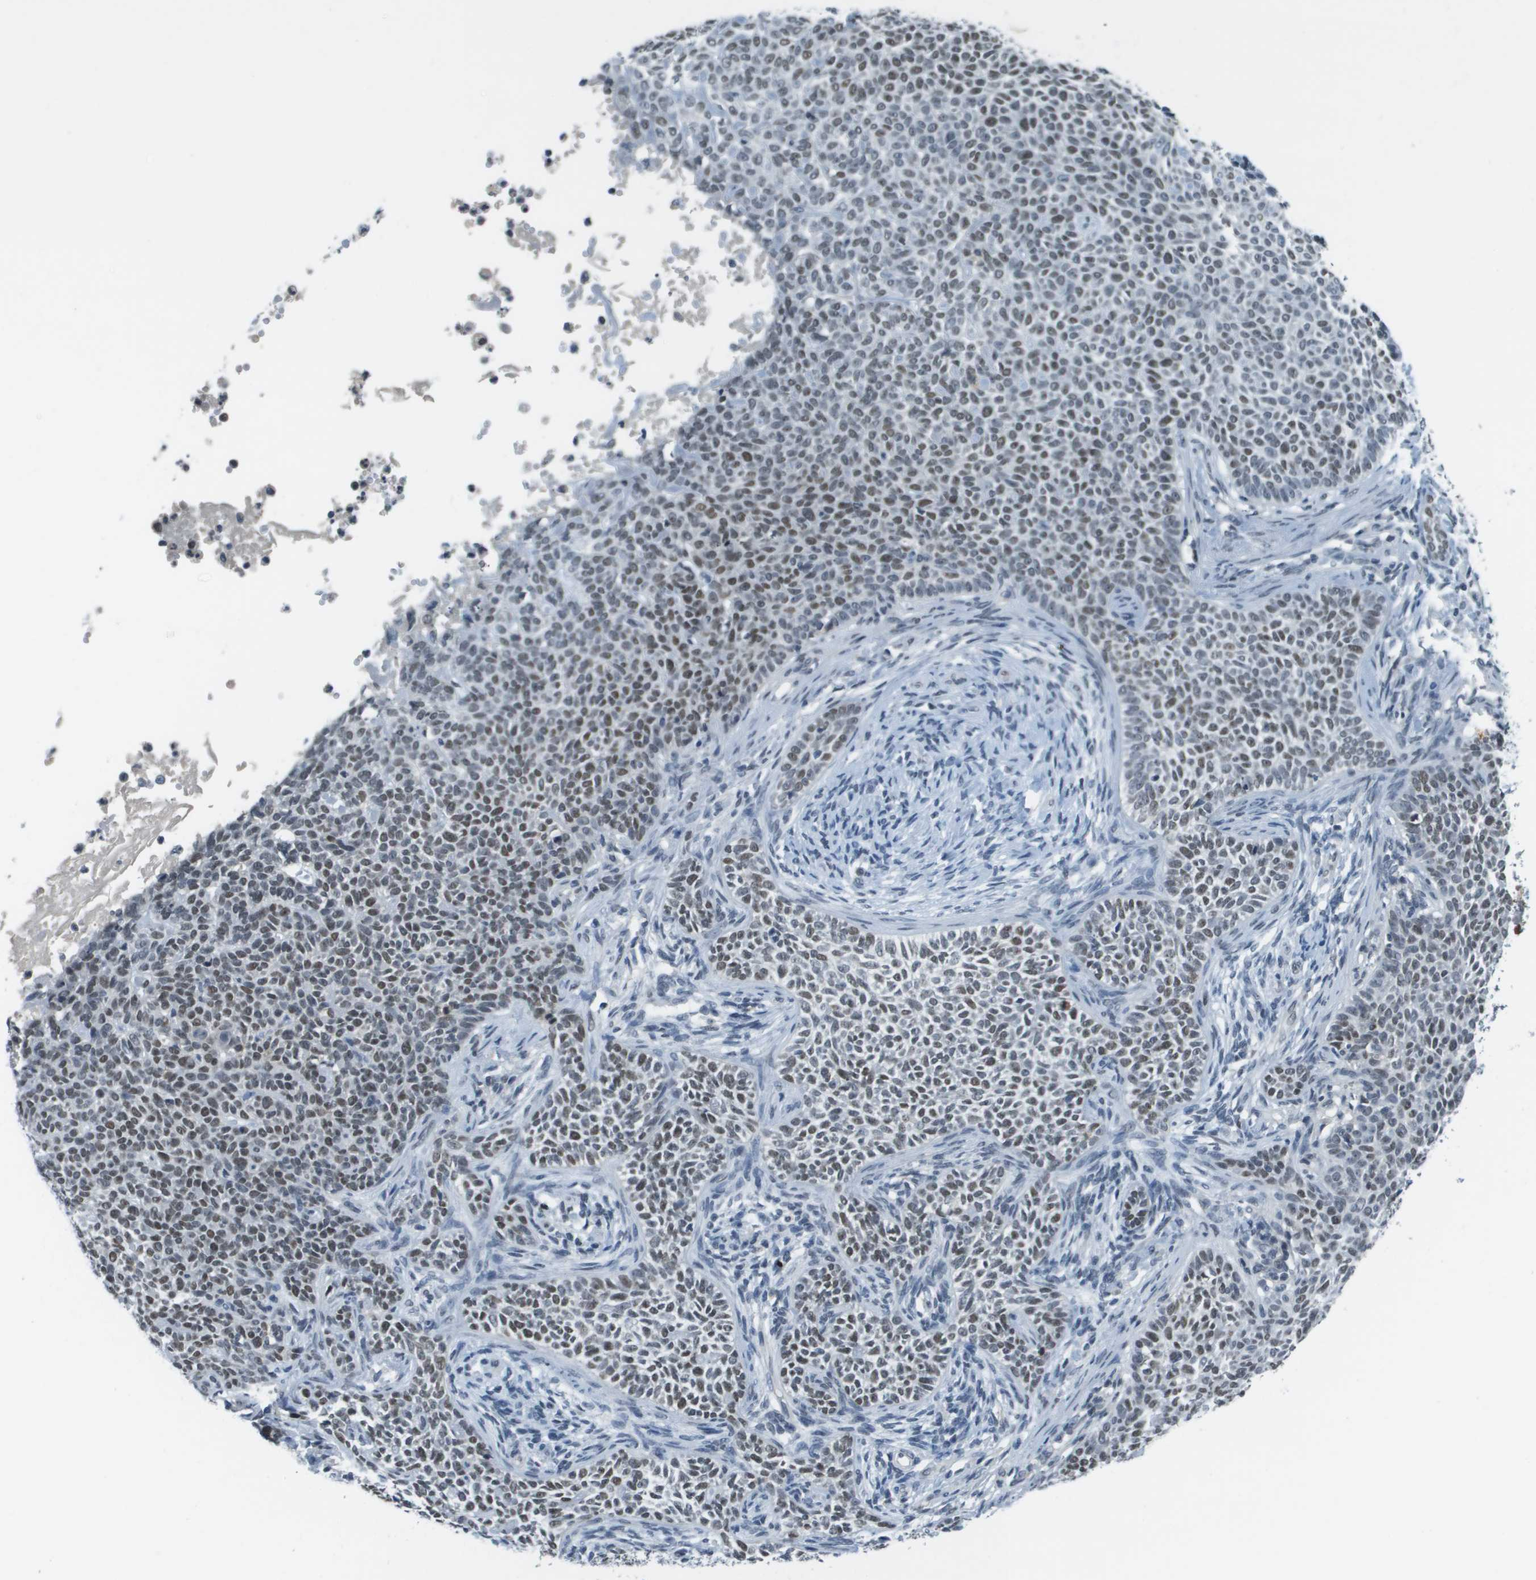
{"staining": {"intensity": "moderate", "quantity": ">75%", "location": "nuclear"}, "tissue": "skin cancer", "cell_type": "Tumor cells", "image_type": "cancer", "snomed": [{"axis": "morphology", "description": "Normal tissue, NOS"}, {"axis": "morphology", "description": "Basal cell carcinoma"}, {"axis": "topography", "description": "Skin"}], "caption": "Protein staining shows moderate nuclear positivity in about >75% of tumor cells in skin basal cell carcinoma.", "gene": "CBX5", "patient": {"sex": "male", "age": 87}}